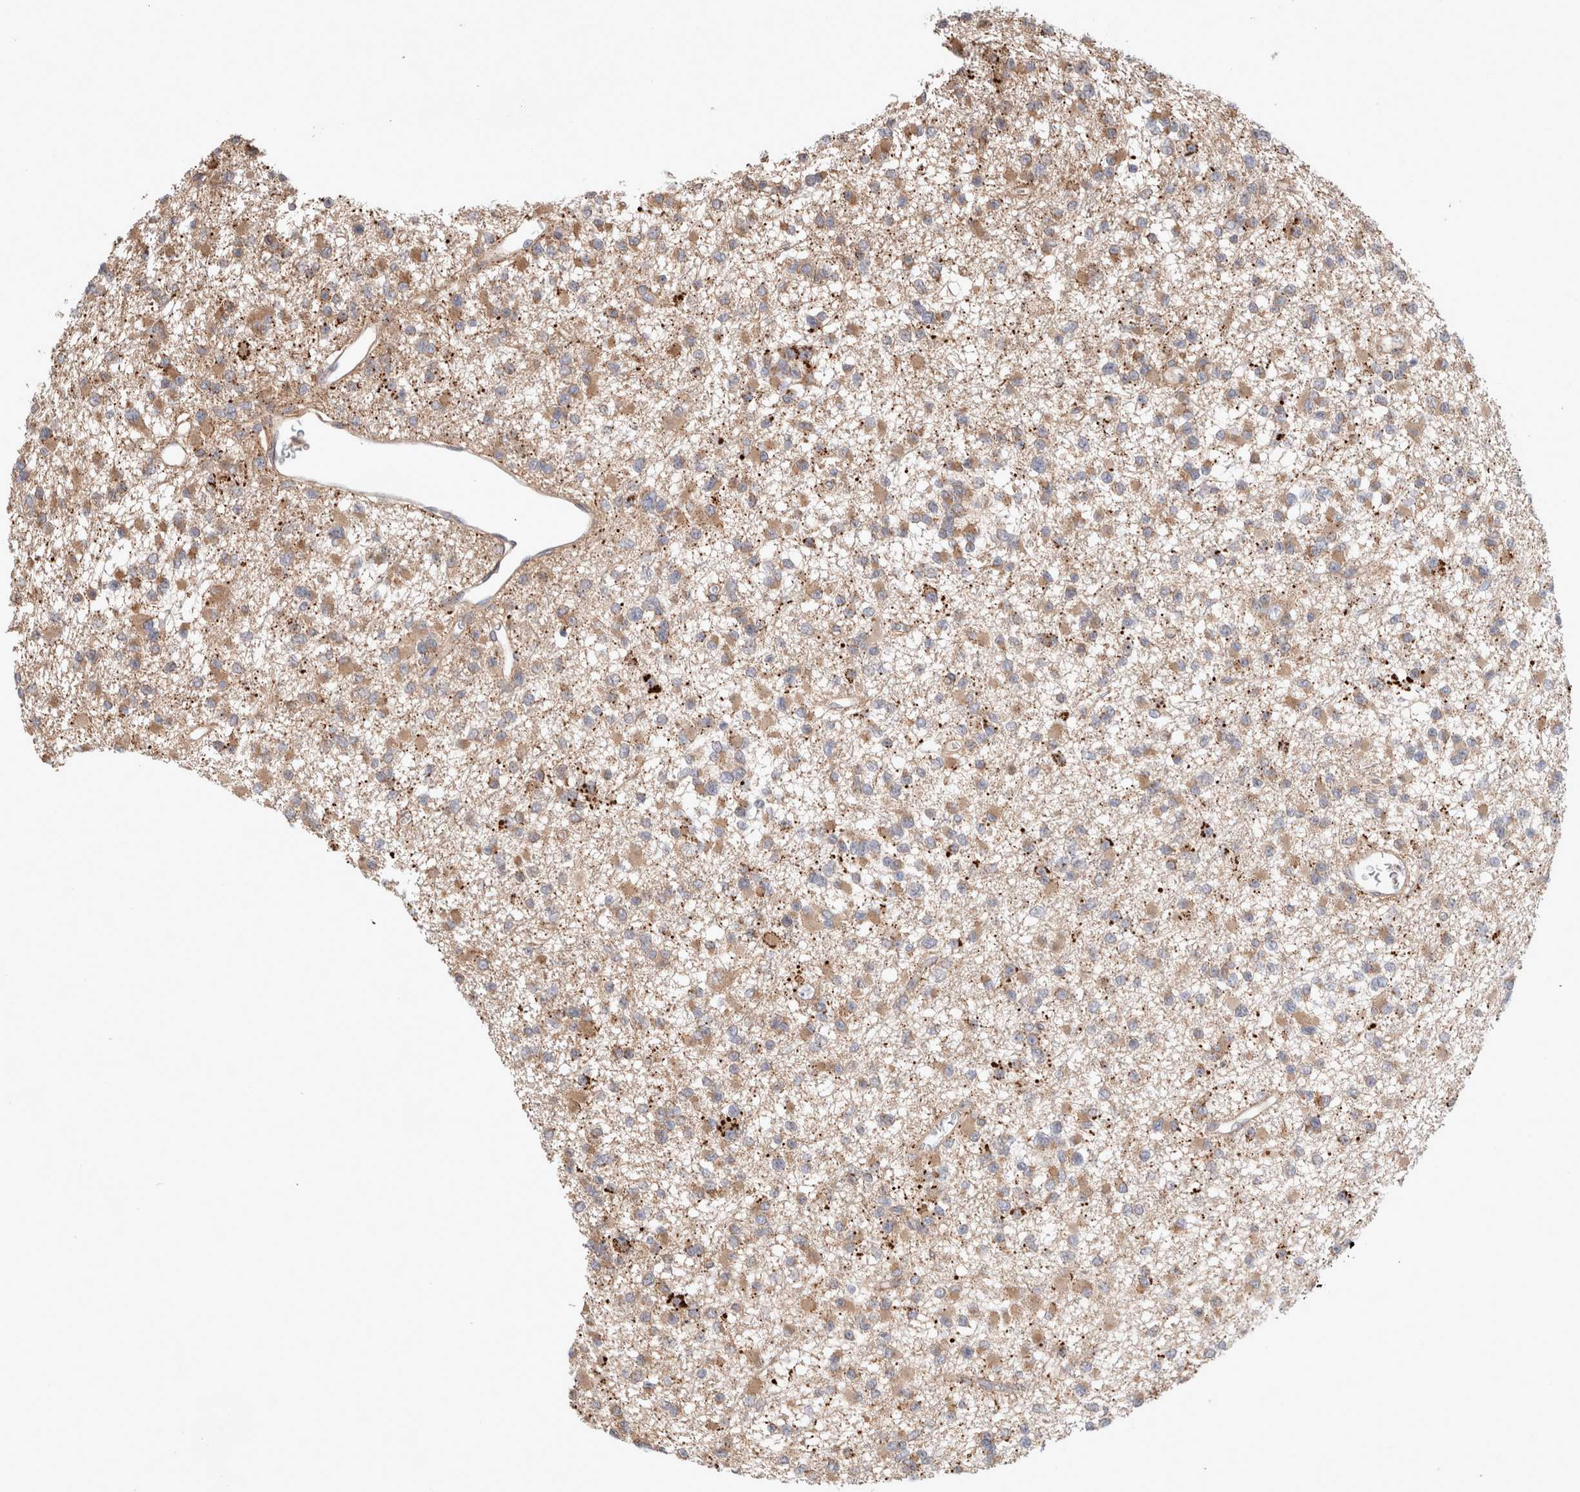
{"staining": {"intensity": "weak", "quantity": ">75%", "location": "cytoplasmic/membranous"}, "tissue": "glioma", "cell_type": "Tumor cells", "image_type": "cancer", "snomed": [{"axis": "morphology", "description": "Glioma, malignant, Low grade"}, {"axis": "topography", "description": "Brain"}], "caption": "Low-grade glioma (malignant) stained with a brown dye shows weak cytoplasmic/membranous positive positivity in about >75% of tumor cells.", "gene": "HROB", "patient": {"sex": "female", "age": 22}}